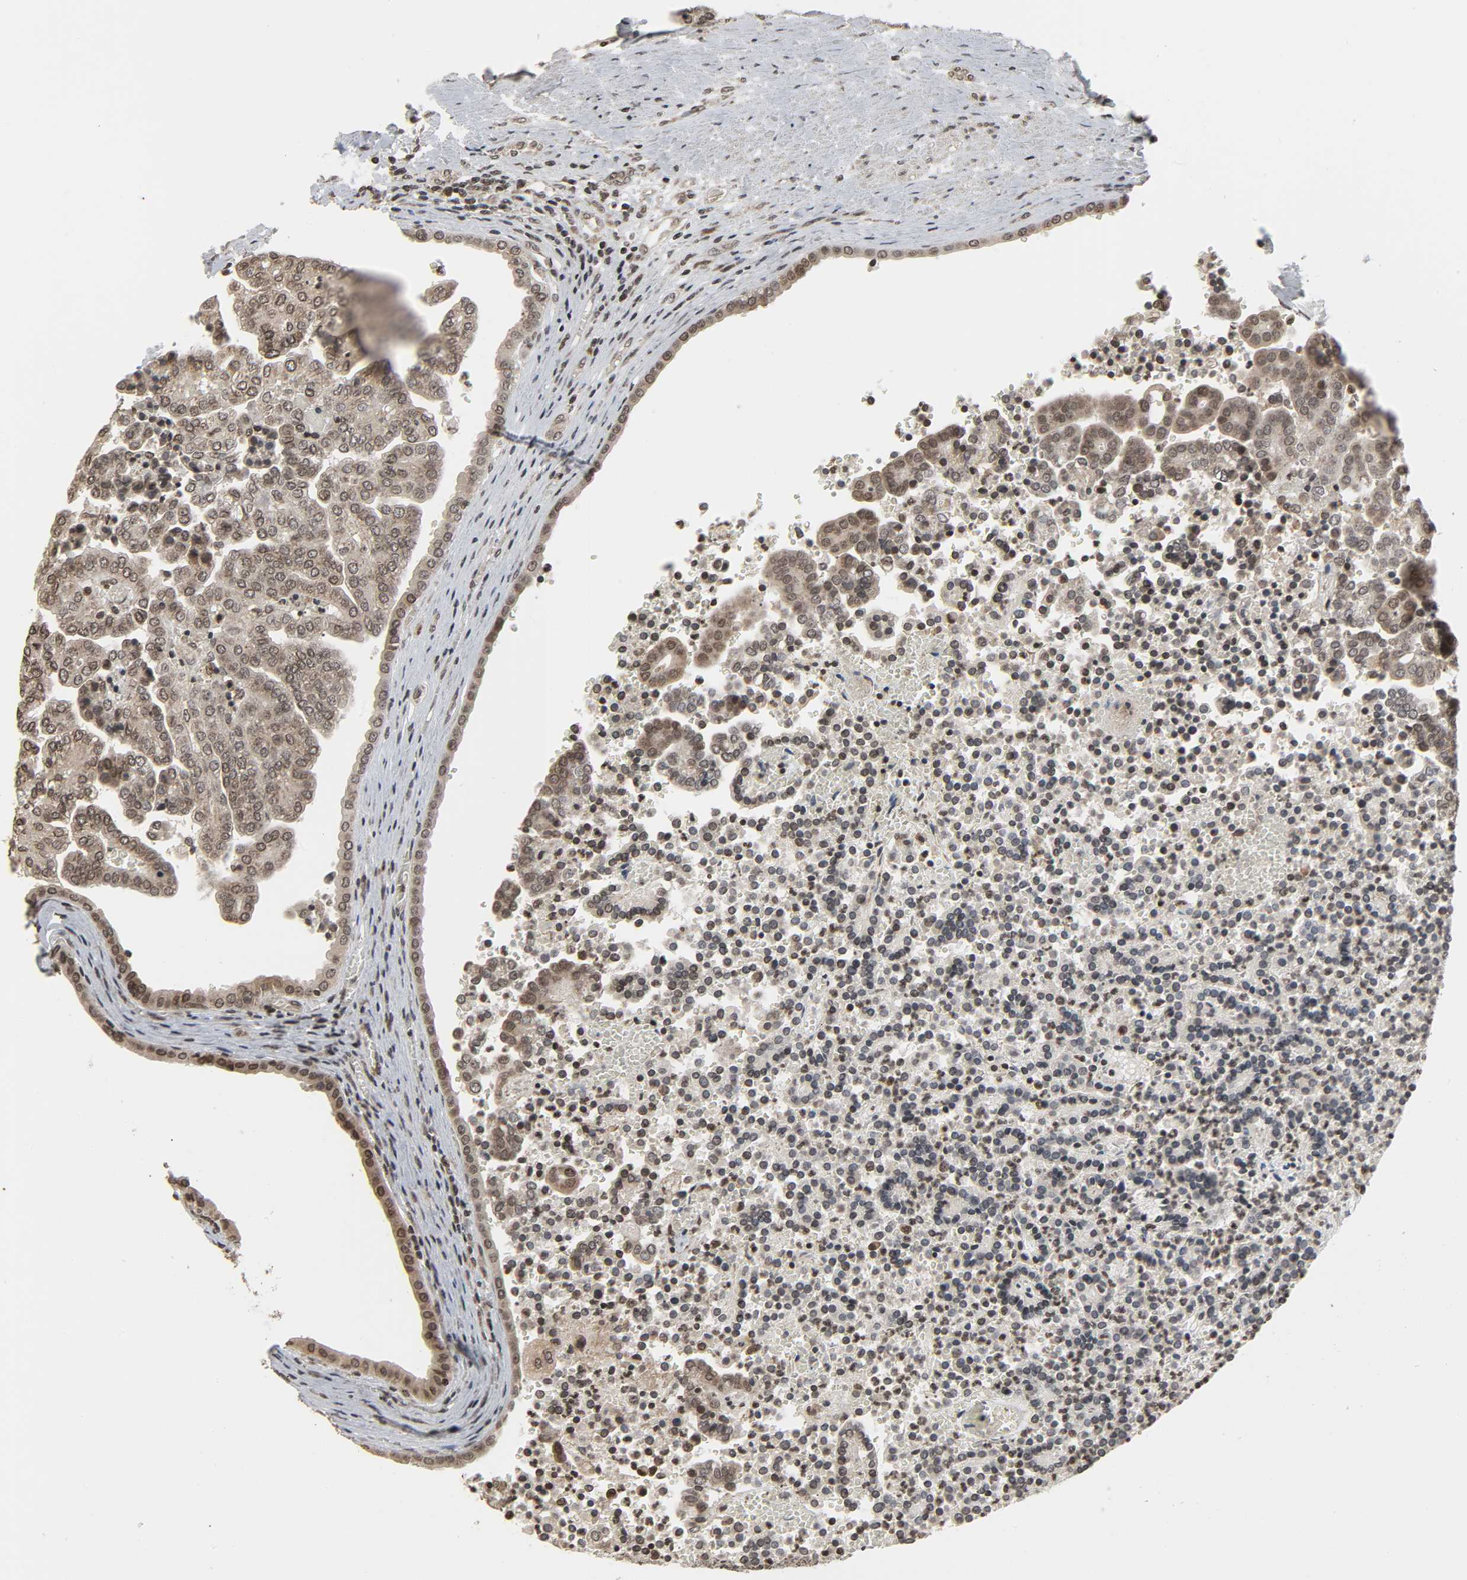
{"staining": {"intensity": "weak", "quantity": "25%-75%", "location": "nuclear"}, "tissue": "renal cancer", "cell_type": "Tumor cells", "image_type": "cancer", "snomed": [{"axis": "morphology", "description": "Adenocarcinoma, NOS"}, {"axis": "topography", "description": "Kidney"}], "caption": "Brown immunohistochemical staining in renal cancer (adenocarcinoma) displays weak nuclear staining in about 25%-75% of tumor cells. (DAB (3,3'-diaminobenzidine) IHC, brown staining for protein, blue staining for nuclei).", "gene": "XRCC1", "patient": {"sex": "male", "age": 61}}